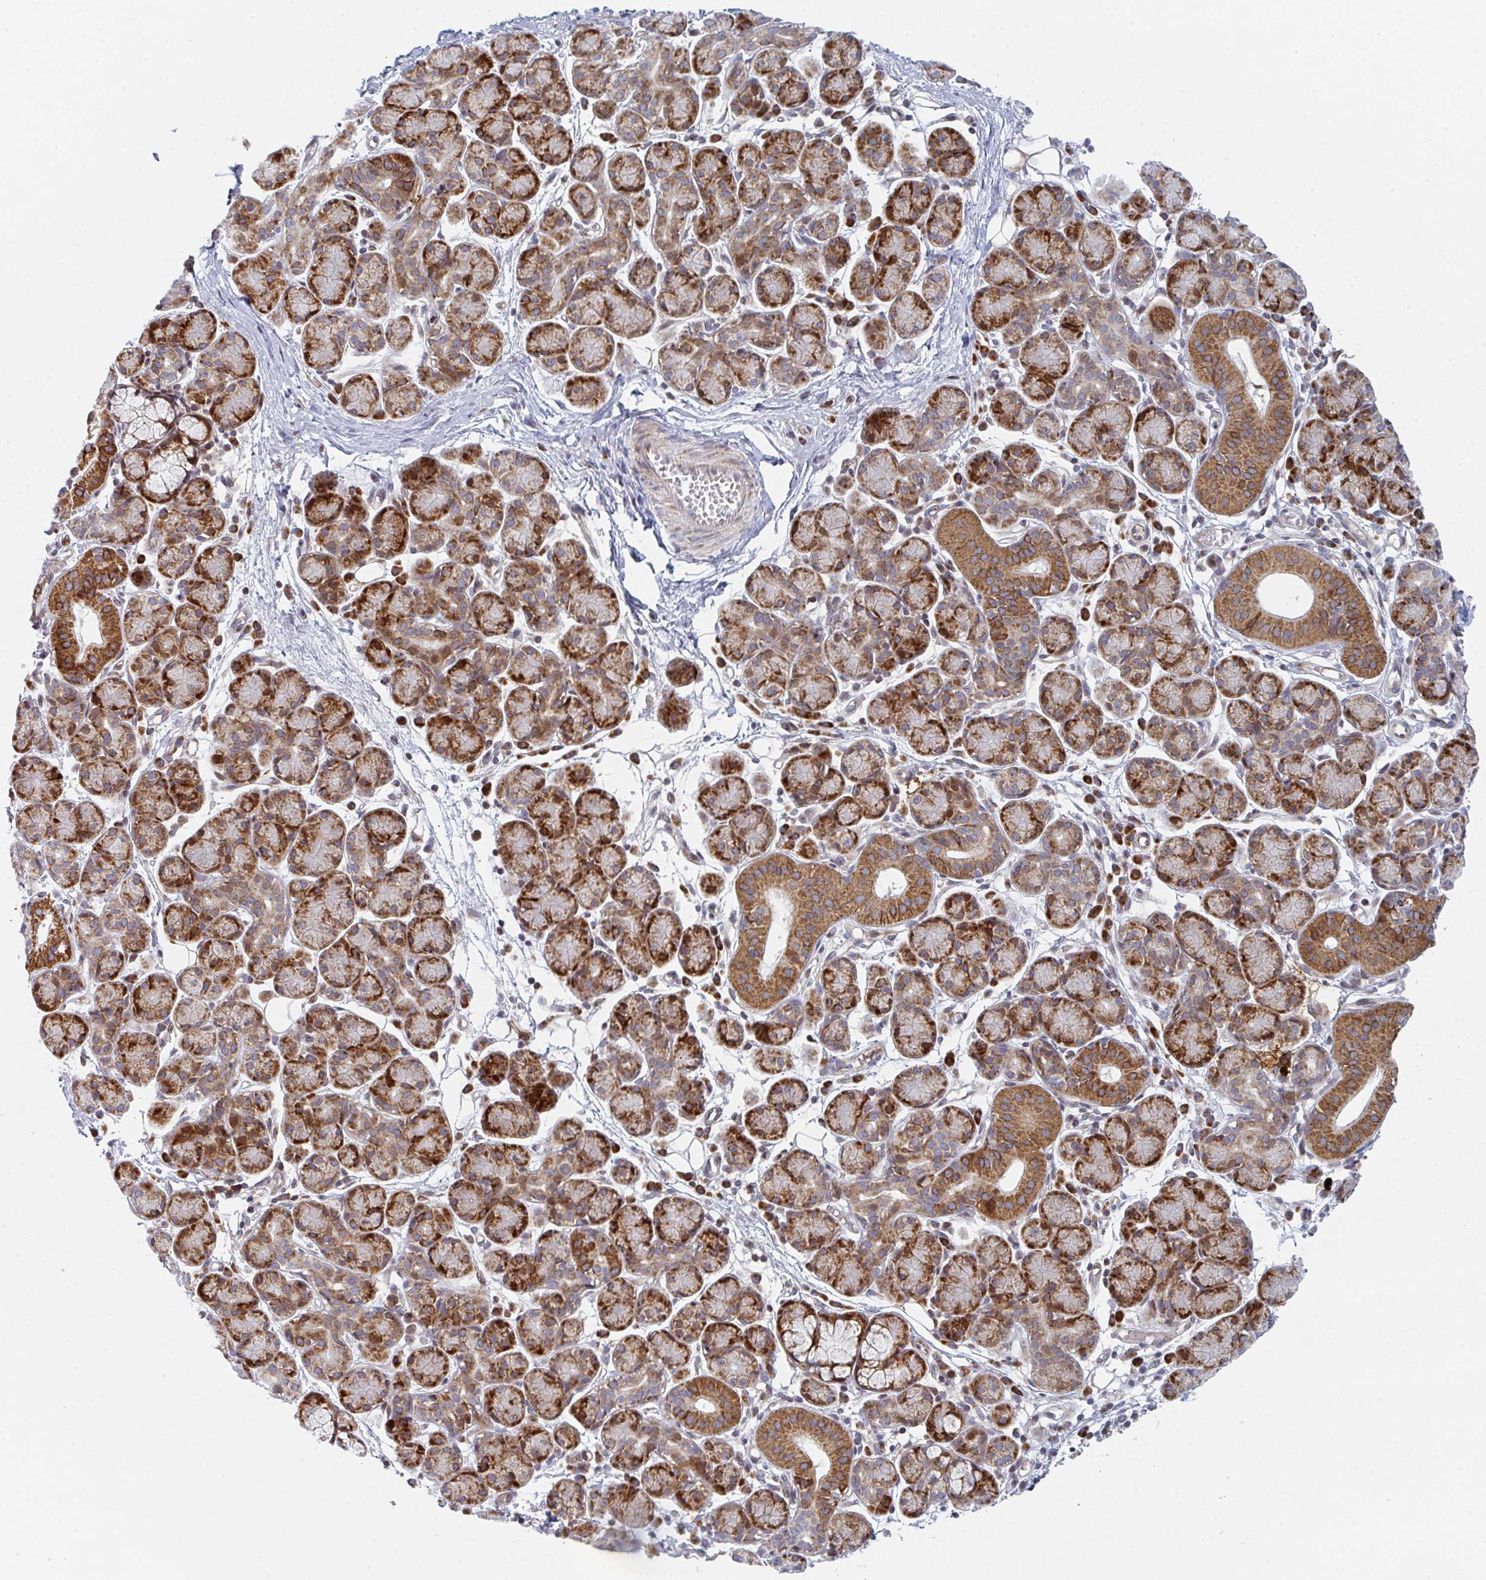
{"staining": {"intensity": "strong", "quantity": "25%-75%", "location": "cytoplasmic/membranous"}, "tissue": "salivary gland", "cell_type": "Glandular cells", "image_type": "normal", "snomed": [{"axis": "morphology", "description": "Normal tissue, NOS"}, {"axis": "morphology", "description": "Inflammation, NOS"}, {"axis": "topography", "description": "Lymph node"}, {"axis": "topography", "description": "Salivary gland"}], "caption": "Salivary gland stained with IHC displays strong cytoplasmic/membranous staining in about 25%-75% of glandular cells.", "gene": "PRKCH", "patient": {"sex": "male", "age": 3}}